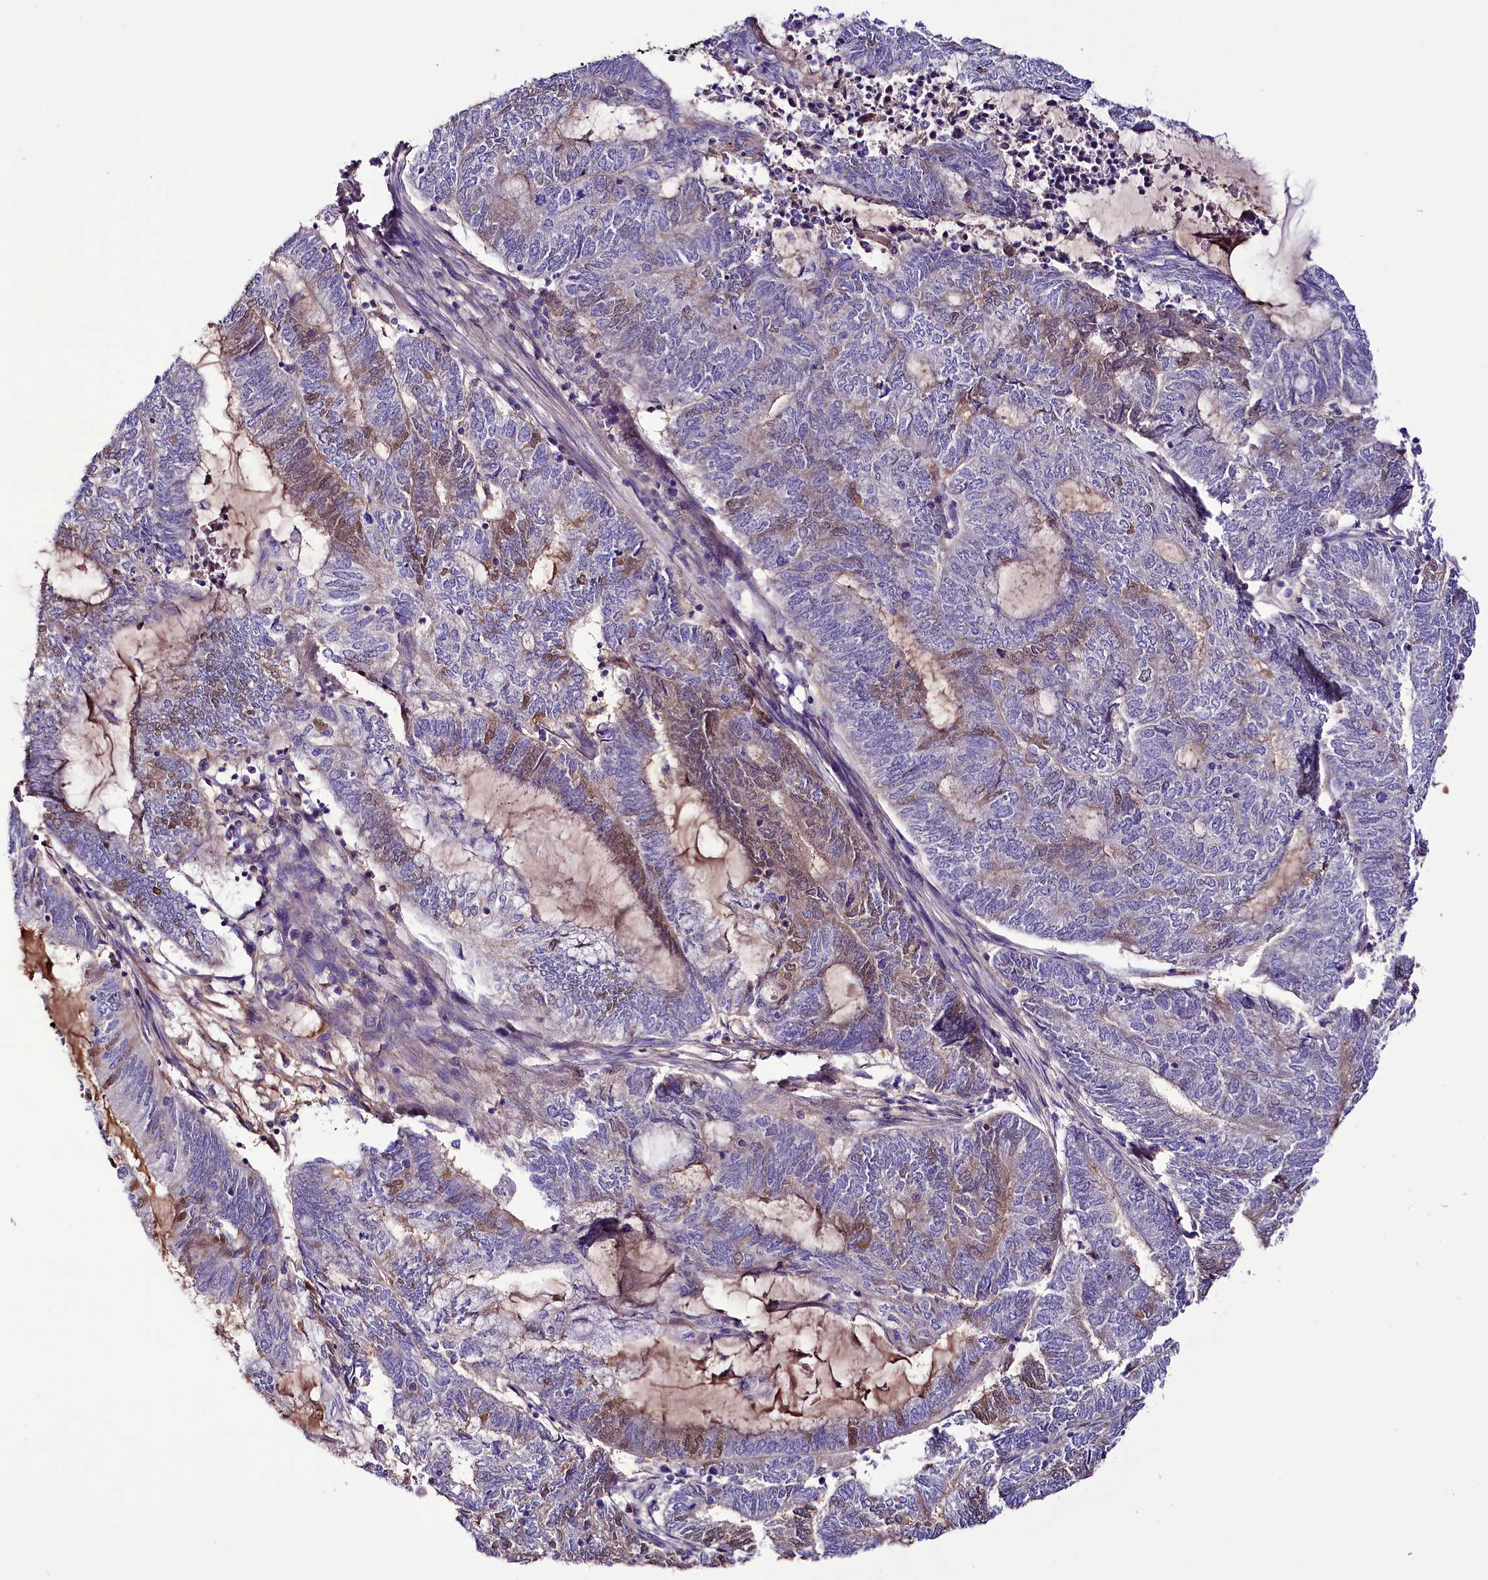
{"staining": {"intensity": "weak", "quantity": "<25%", "location": "cytoplasmic/membranous,nuclear"}, "tissue": "endometrial cancer", "cell_type": "Tumor cells", "image_type": "cancer", "snomed": [{"axis": "morphology", "description": "Adenocarcinoma, NOS"}, {"axis": "topography", "description": "Uterus"}, {"axis": "topography", "description": "Endometrium"}], "caption": "Tumor cells are negative for protein expression in human endometrial cancer.", "gene": "PPP1R32", "patient": {"sex": "female", "age": 70}}